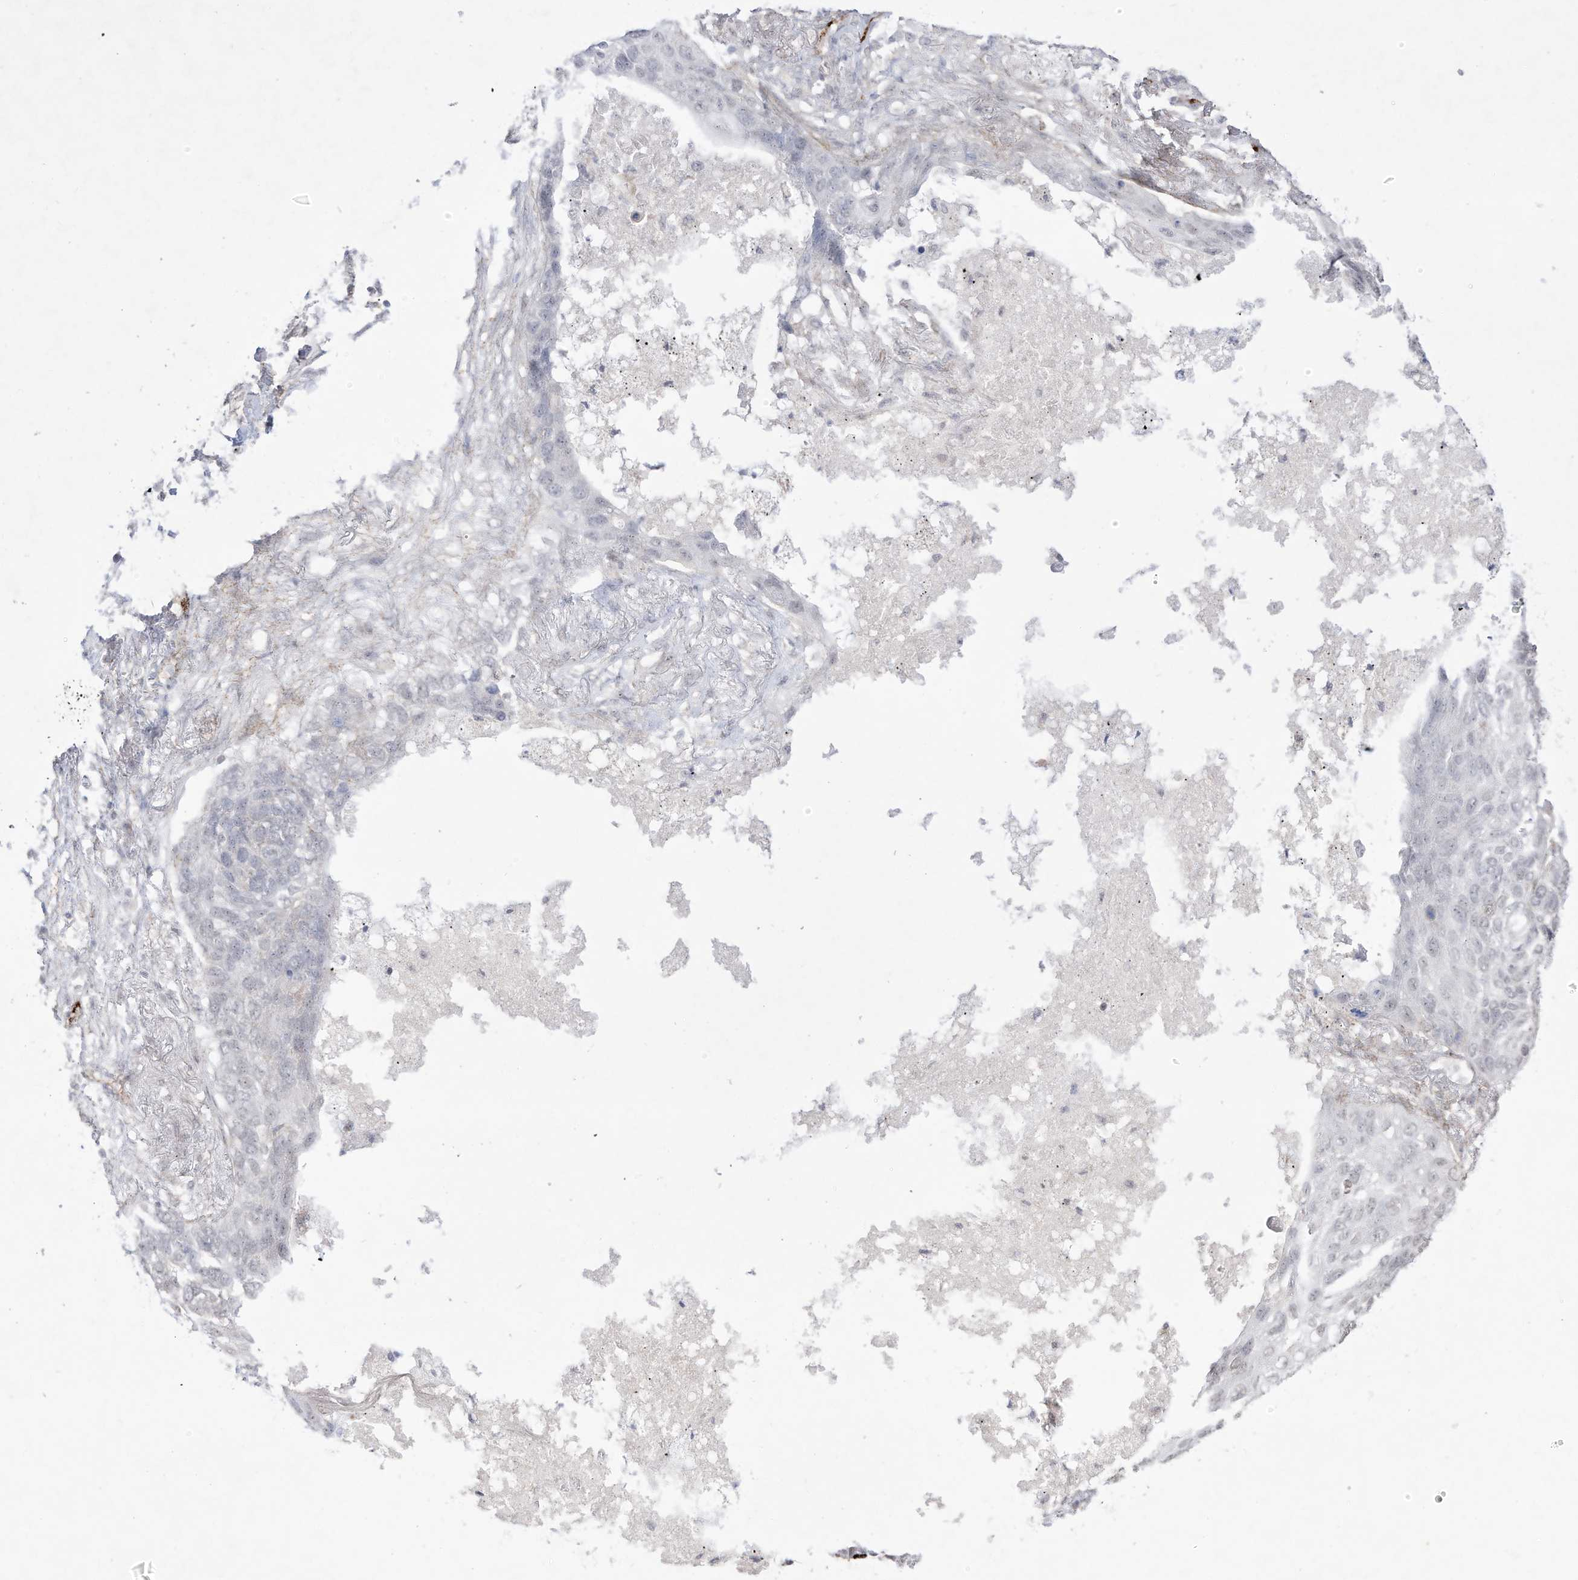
{"staining": {"intensity": "negative", "quantity": "none", "location": "none"}, "tissue": "lung cancer", "cell_type": "Tumor cells", "image_type": "cancer", "snomed": [{"axis": "morphology", "description": "Squamous cell carcinoma, NOS"}, {"axis": "topography", "description": "Lung"}], "caption": "Lung cancer was stained to show a protein in brown. There is no significant positivity in tumor cells.", "gene": "ZGRF1", "patient": {"sex": "female", "age": 63}}